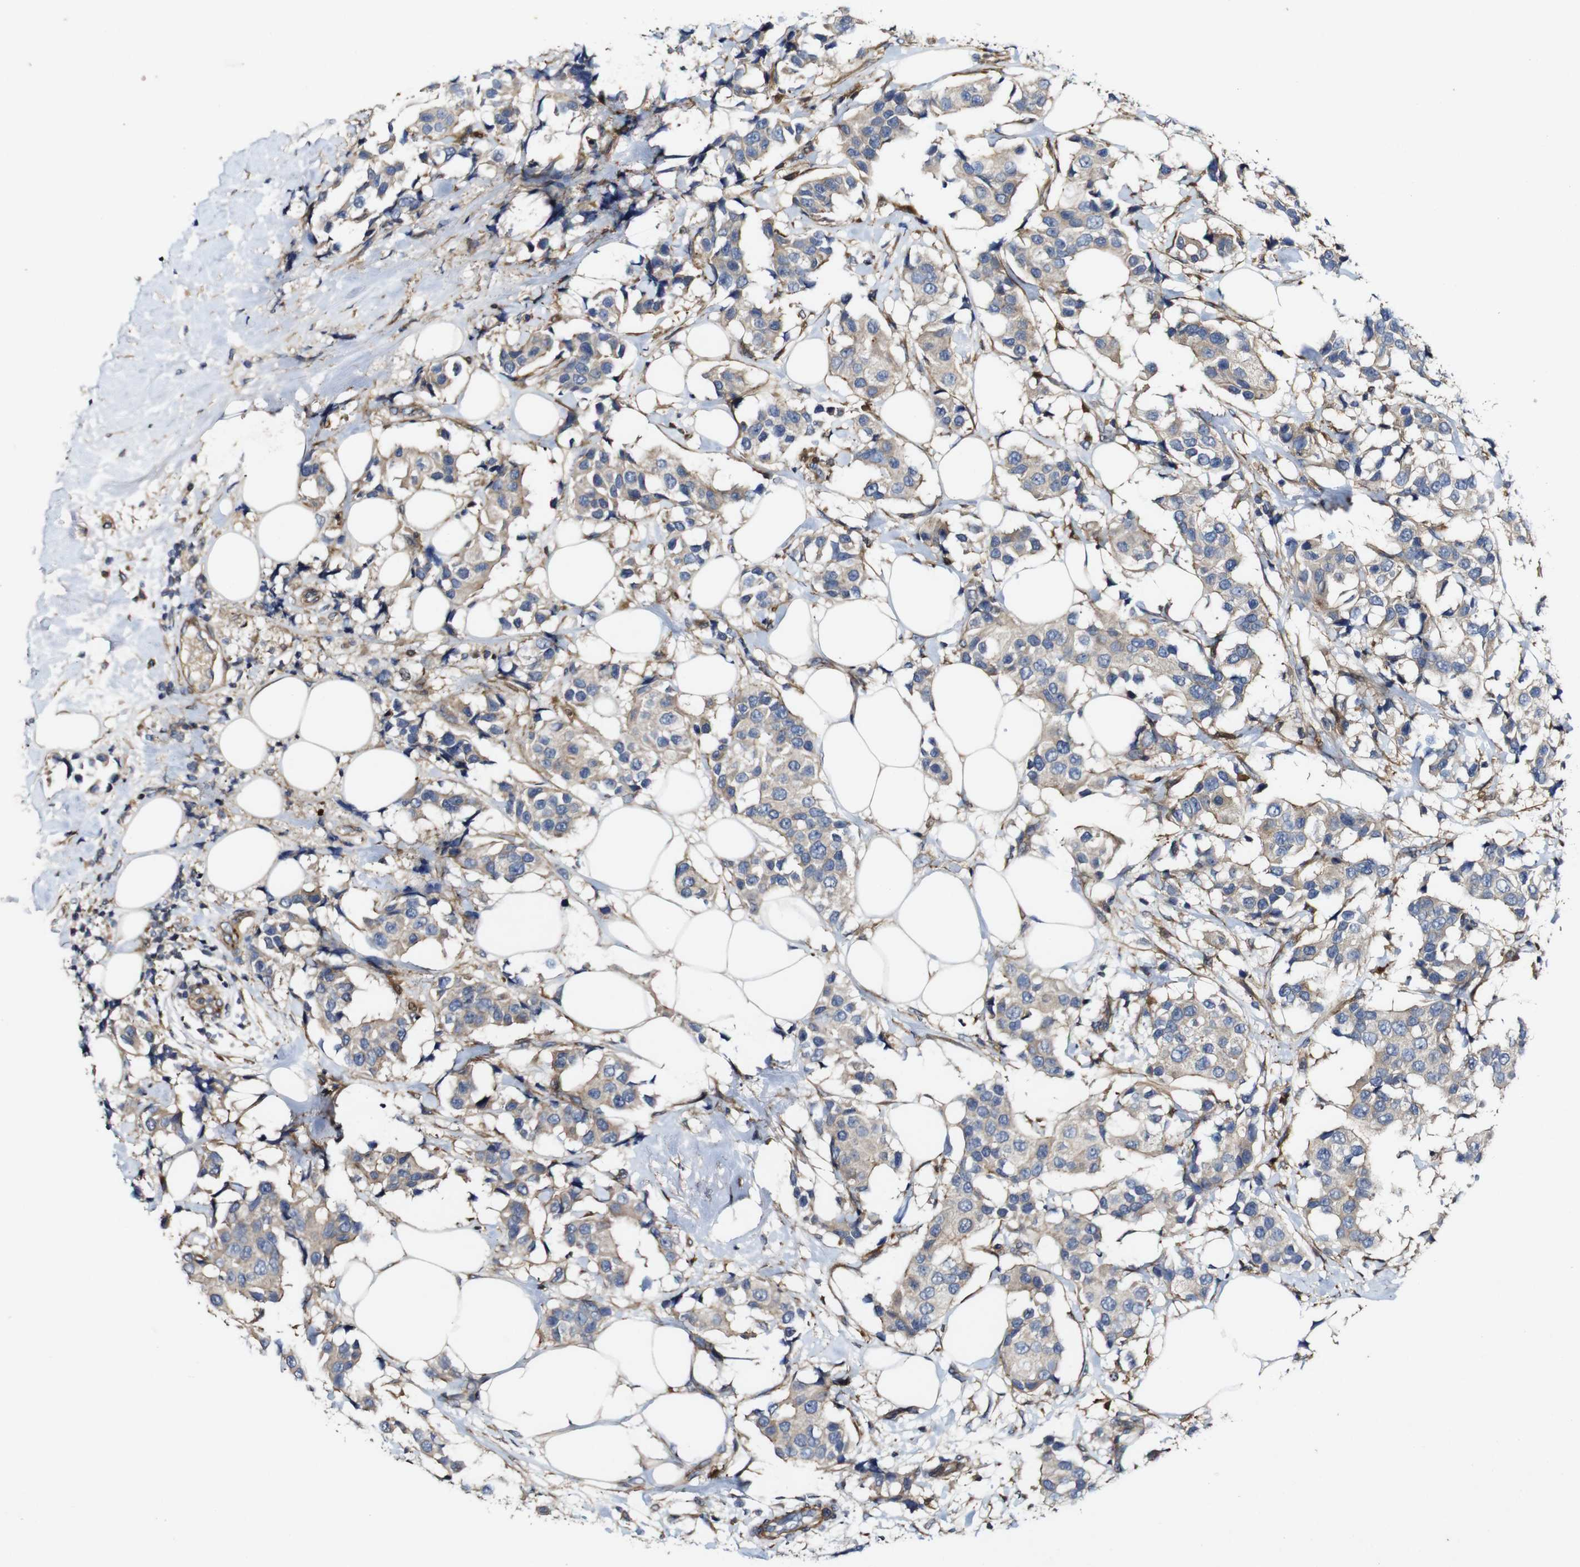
{"staining": {"intensity": "weak", "quantity": ">75%", "location": "cytoplasmic/membranous"}, "tissue": "breast cancer", "cell_type": "Tumor cells", "image_type": "cancer", "snomed": [{"axis": "morphology", "description": "Normal tissue, NOS"}, {"axis": "morphology", "description": "Duct carcinoma"}, {"axis": "topography", "description": "Breast"}], "caption": "Human breast invasive ductal carcinoma stained for a protein (brown) demonstrates weak cytoplasmic/membranous positive expression in about >75% of tumor cells.", "gene": "GSDME", "patient": {"sex": "female", "age": 39}}